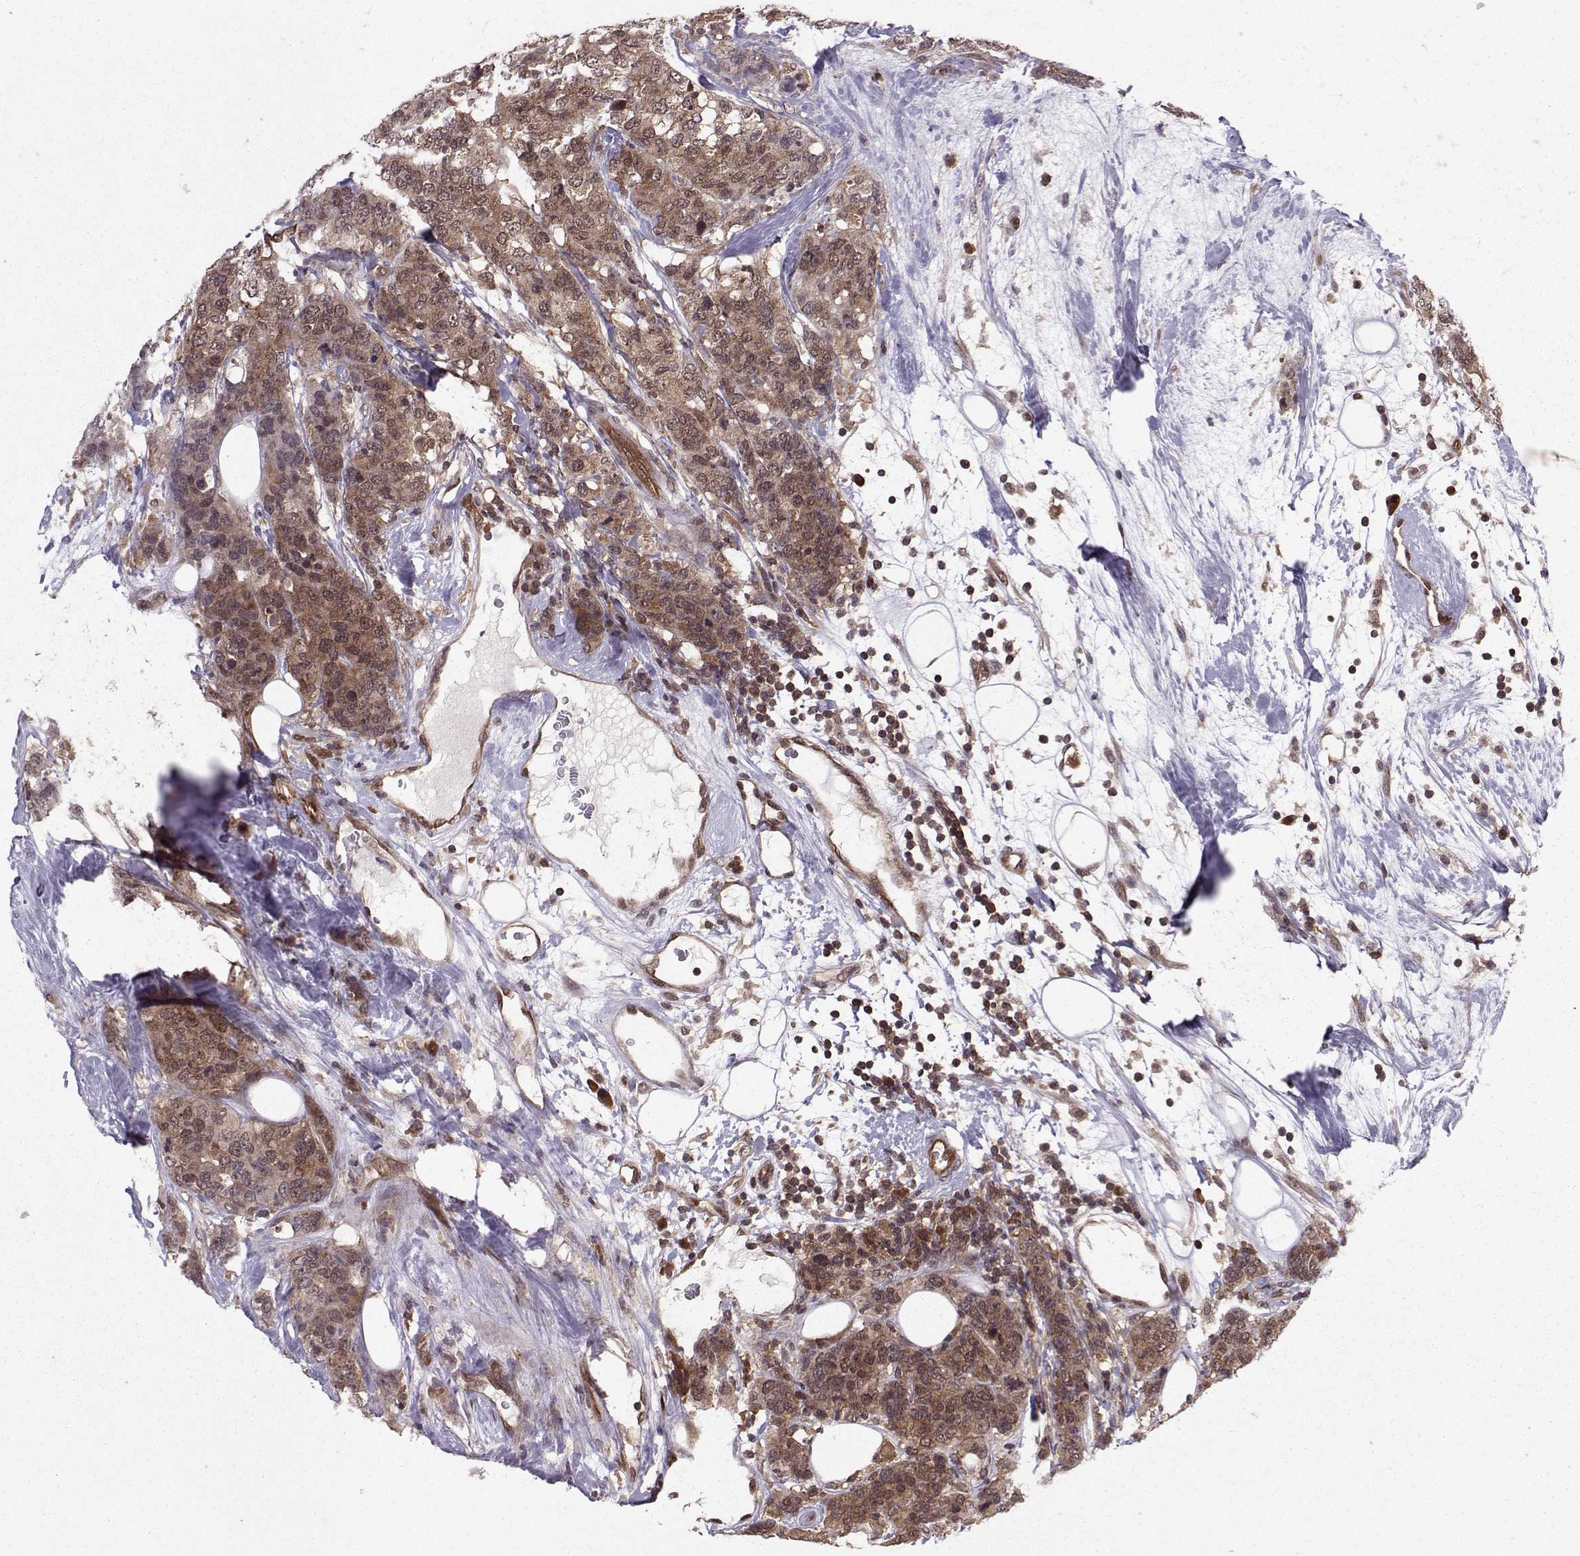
{"staining": {"intensity": "moderate", "quantity": ">75%", "location": "cytoplasmic/membranous"}, "tissue": "breast cancer", "cell_type": "Tumor cells", "image_type": "cancer", "snomed": [{"axis": "morphology", "description": "Lobular carcinoma"}, {"axis": "topography", "description": "Breast"}], "caption": "Breast cancer (lobular carcinoma) tissue reveals moderate cytoplasmic/membranous staining in approximately >75% of tumor cells, visualized by immunohistochemistry.", "gene": "PPP2R2A", "patient": {"sex": "female", "age": 59}}